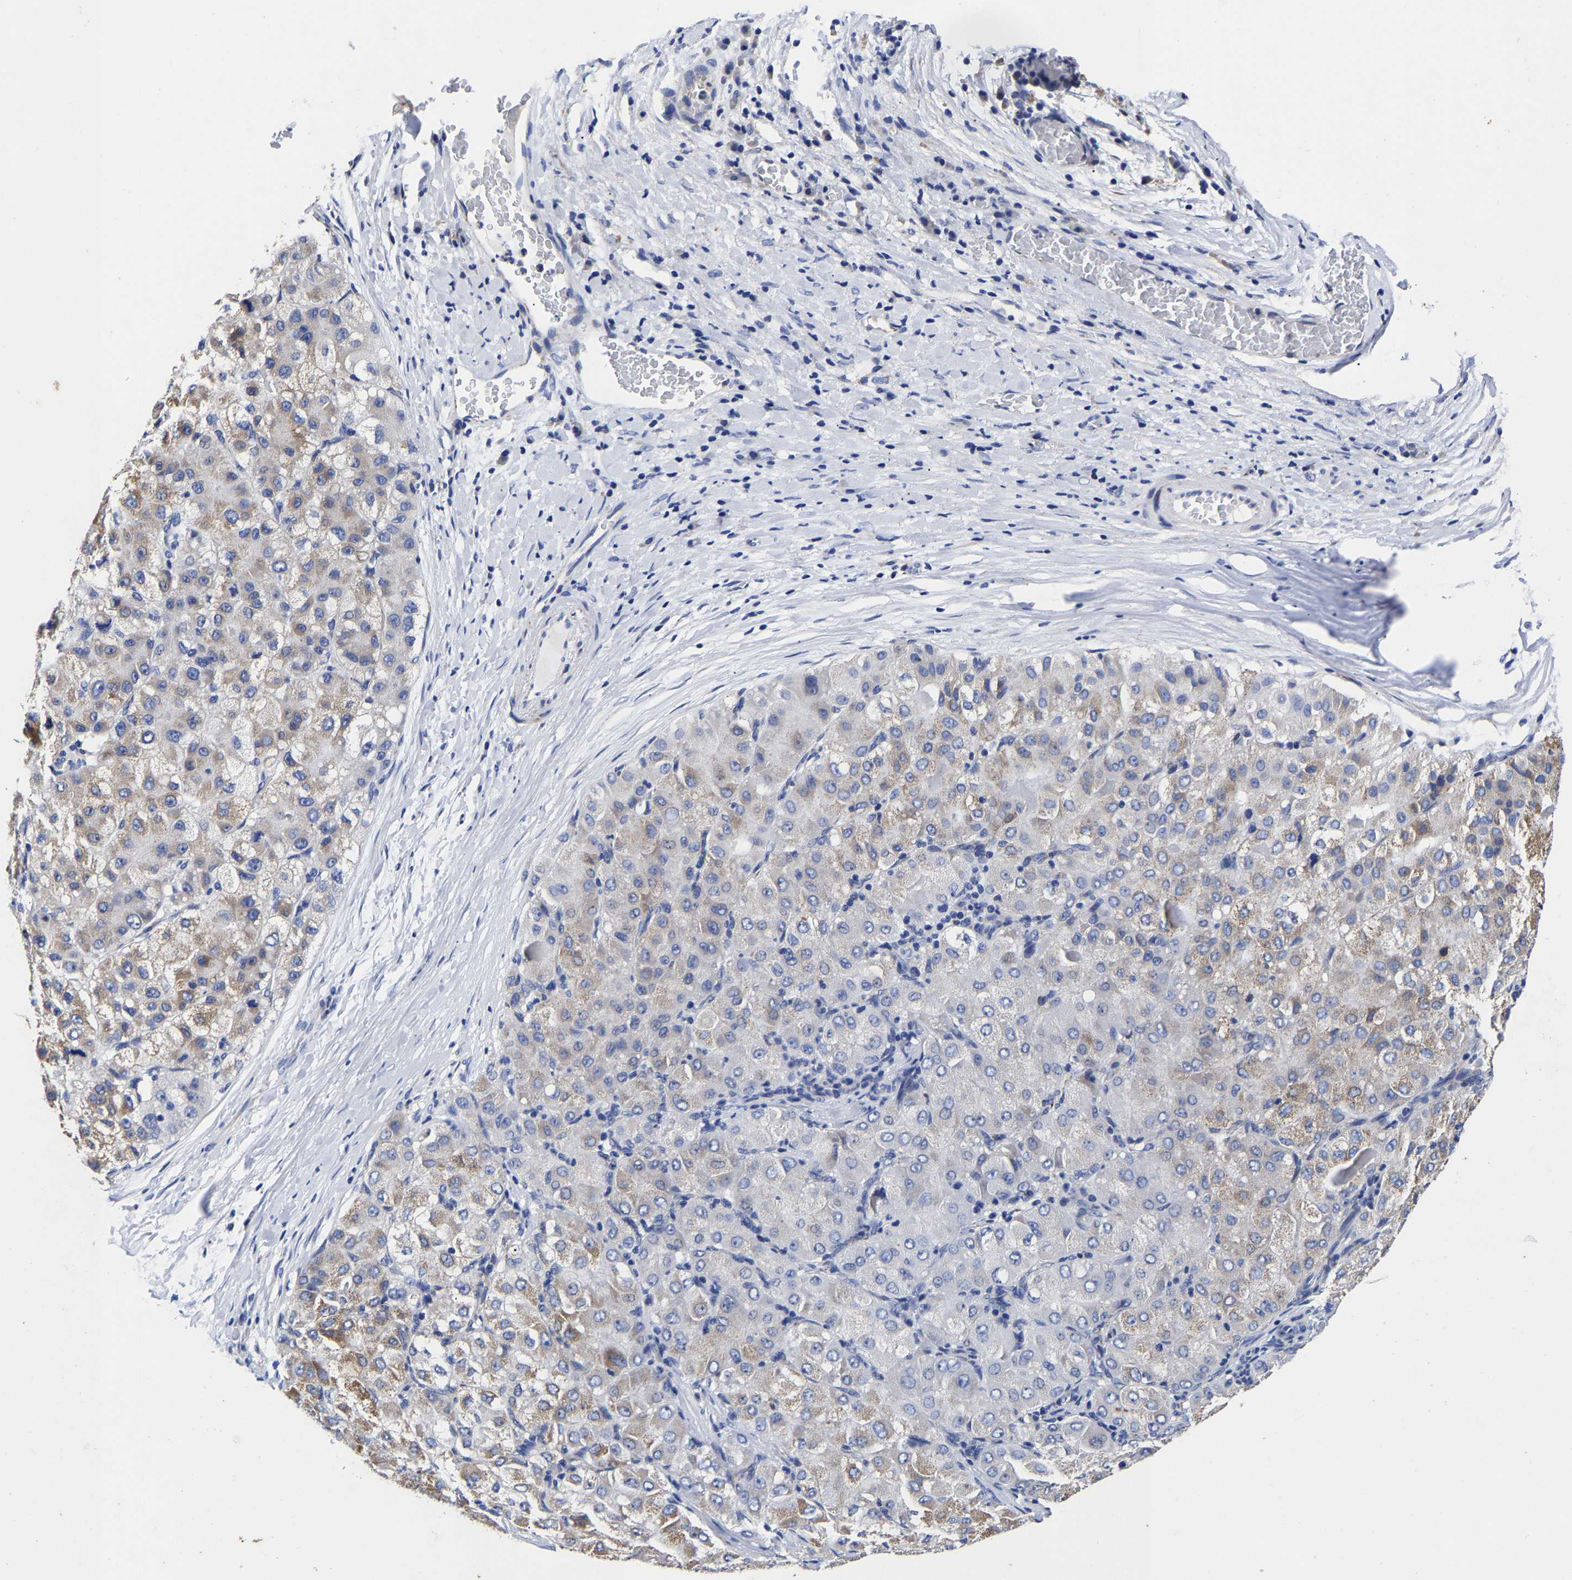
{"staining": {"intensity": "weak", "quantity": "<25%", "location": "cytoplasmic/membranous"}, "tissue": "liver cancer", "cell_type": "Tumor cells", "image_type": "cancer", "snomed": [{"axis": "morphology", "description": "Carcinoma, Hepatocellular, NOS"}, {"axis": "topography", "description": "Liver"}], "caption": "This is an immunohistochemistry (IHC) histopathology image of liver hepatocellular carcinoma. There is no expression in tumor cells.", "gene": "AASS", "patient": {"sex": "male", "age": 80}}